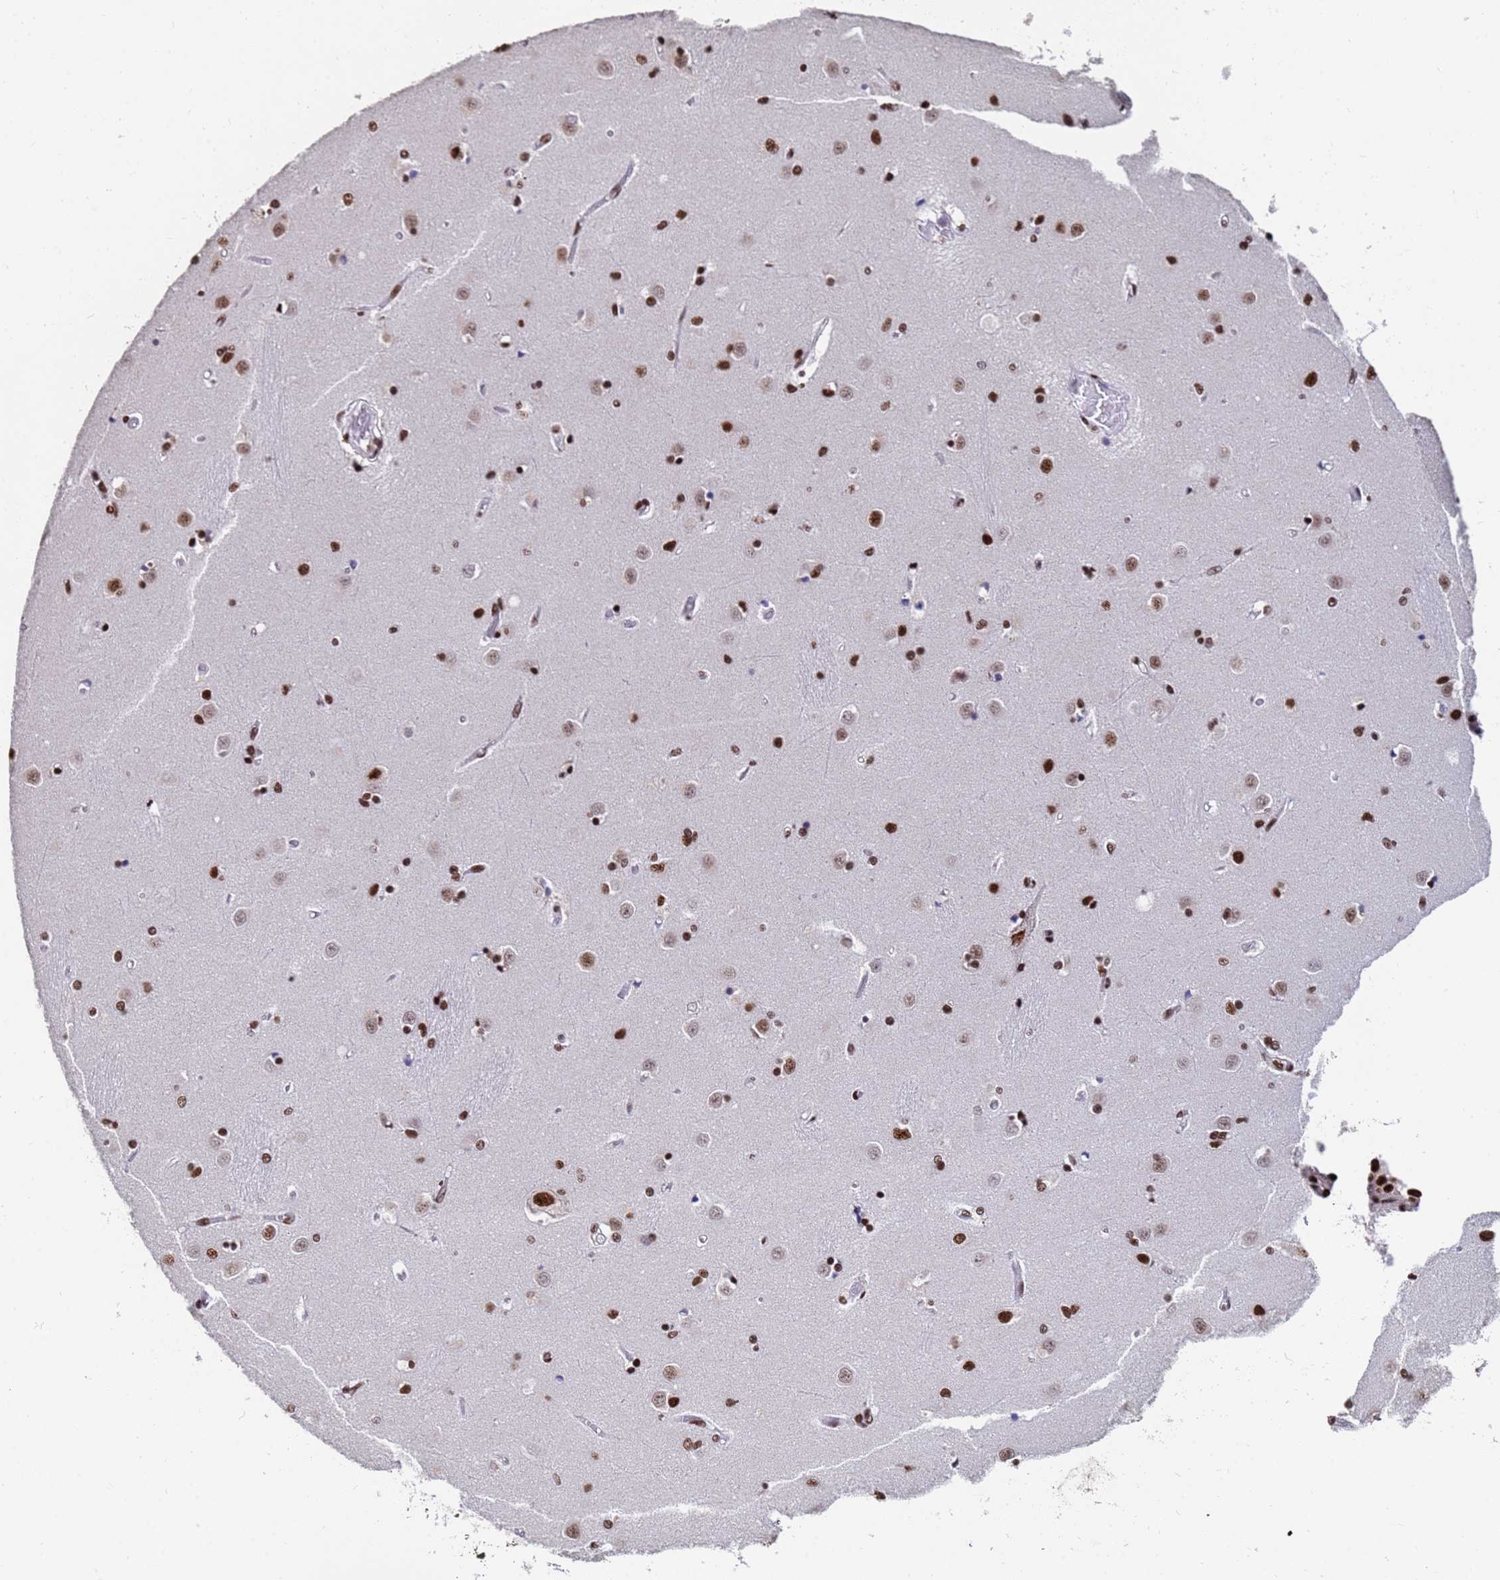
{"staining": {"intensity": "strong", "quantity": "25%-75%", "location": "nuclear"}, "tissue": "caudate", "cell_type": "Glial cells", "image_type": "normal", "snomed": [{"axis": "morphology", "description": "Normal tissue, NOS"}, {"axis": "topography", "description": "Lateral ventricle wall"}], "caption": "This photomicrograph demonstrates immunohistochemistry (IHC) staining of benign caudate, with high strong nuclear expression in approximately 25%-75% of glial cells.", "gene": "SF3B2", "patient": {"sex": "male", "age": 37}}